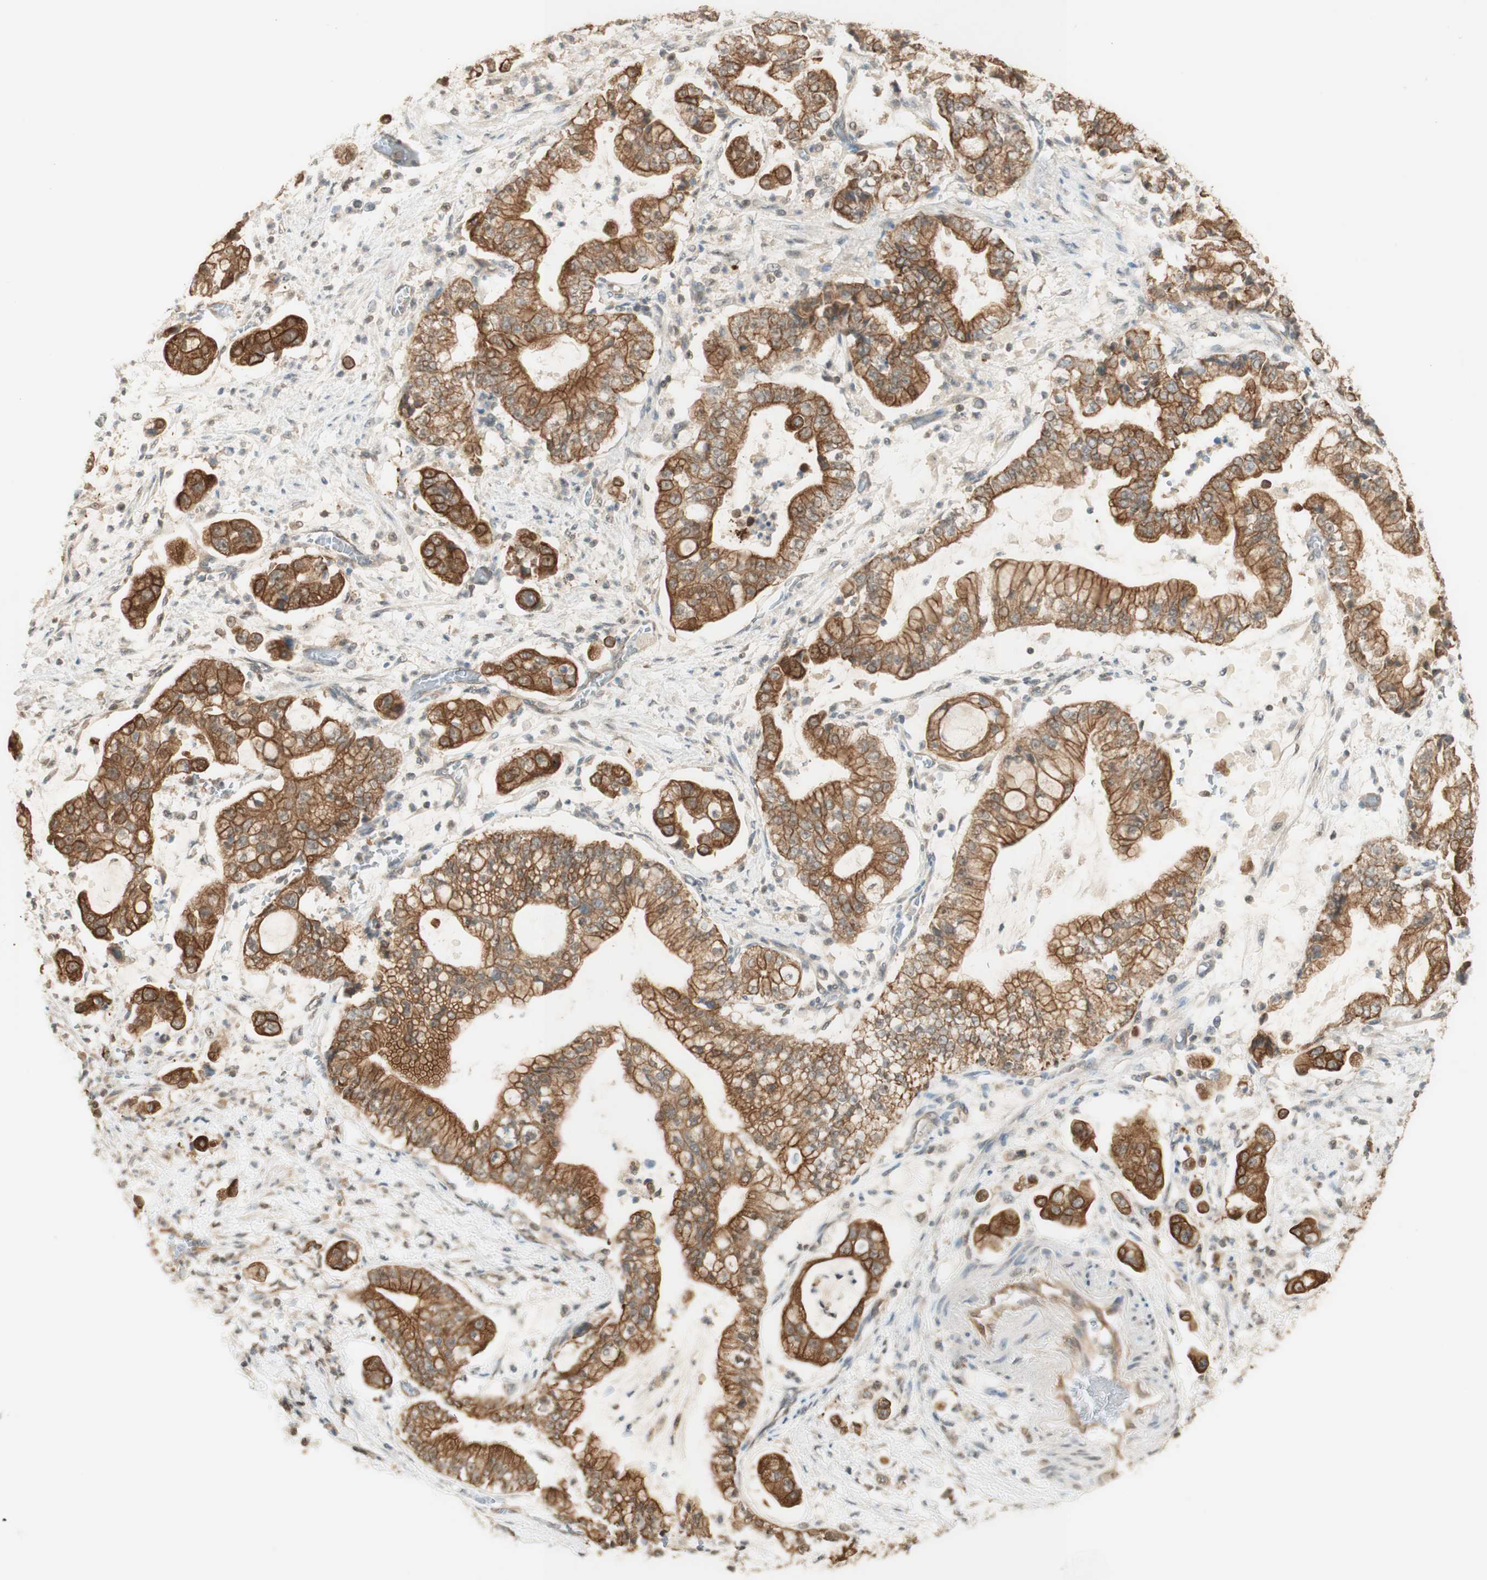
{"staining": {"intensity": "moderate", "quantity": ">75%", "location": "cytoplasmic/membranous"}, "tissue": "stomach cancer", "cell_type": "Tumor cells", "image_type": "cancer", "snomed": [{"axis": "morphology", "description": "Adenocarcinoma, NOS"}, {"axis": "topography", "description": "Stomach"}], "caption": "Stomach cancer (adenocarcinoma) was stained to show a protein in brown. There is medium levels of moderate cytoplasmic/membranous staining in approximately >75% of tumor cells. Immunohistochemistry stains the protein in brown and the nuclei are stained blue.", "gene": "SPINT2", "patient": {"sex": "male", "age": 76}}